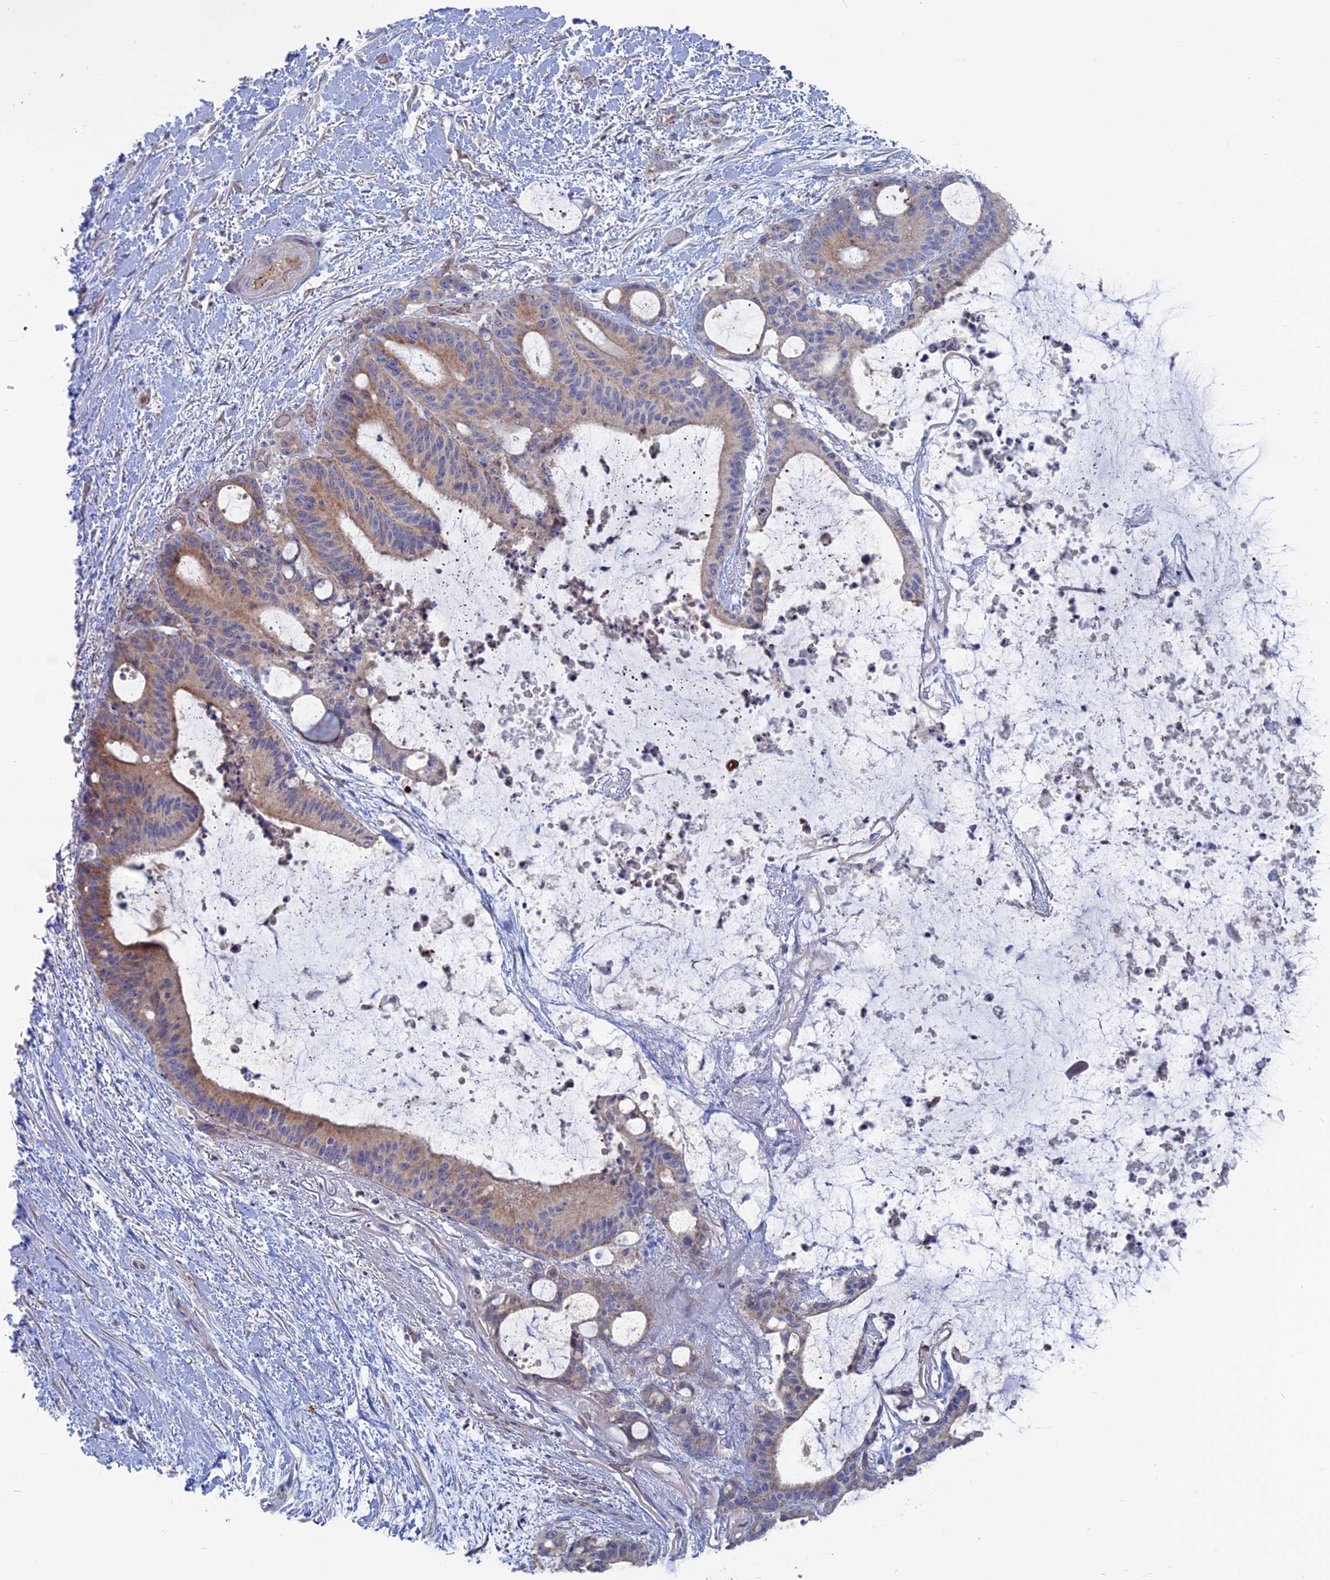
{"staining": {"intensity": "moderate", "quantity": "<25%", "location": "cytoplasmic/membranous"}, "tissue": "liver cancer", "cell_type": "Tumor cells", "image_type": "cancer", "snomed": [{"axis": "morphology", "description": "Normal tissue, NOS"}, {"axis": "morphology", "description": "Cholangiocarcinoma"}, {"axis": "topography", "description": "Liver"}, {"axis": "topography", "description": "Peripheral nerve tissue"}], "caption": "Liver cholangiocarcinoma stained for a protein (brown) demonstrates moderate cytoplasmic/membranous positive staining in about <25% of tumor cells.", "gene": "TBC1D30", "patient": {"sex": "female", "age": 73}}